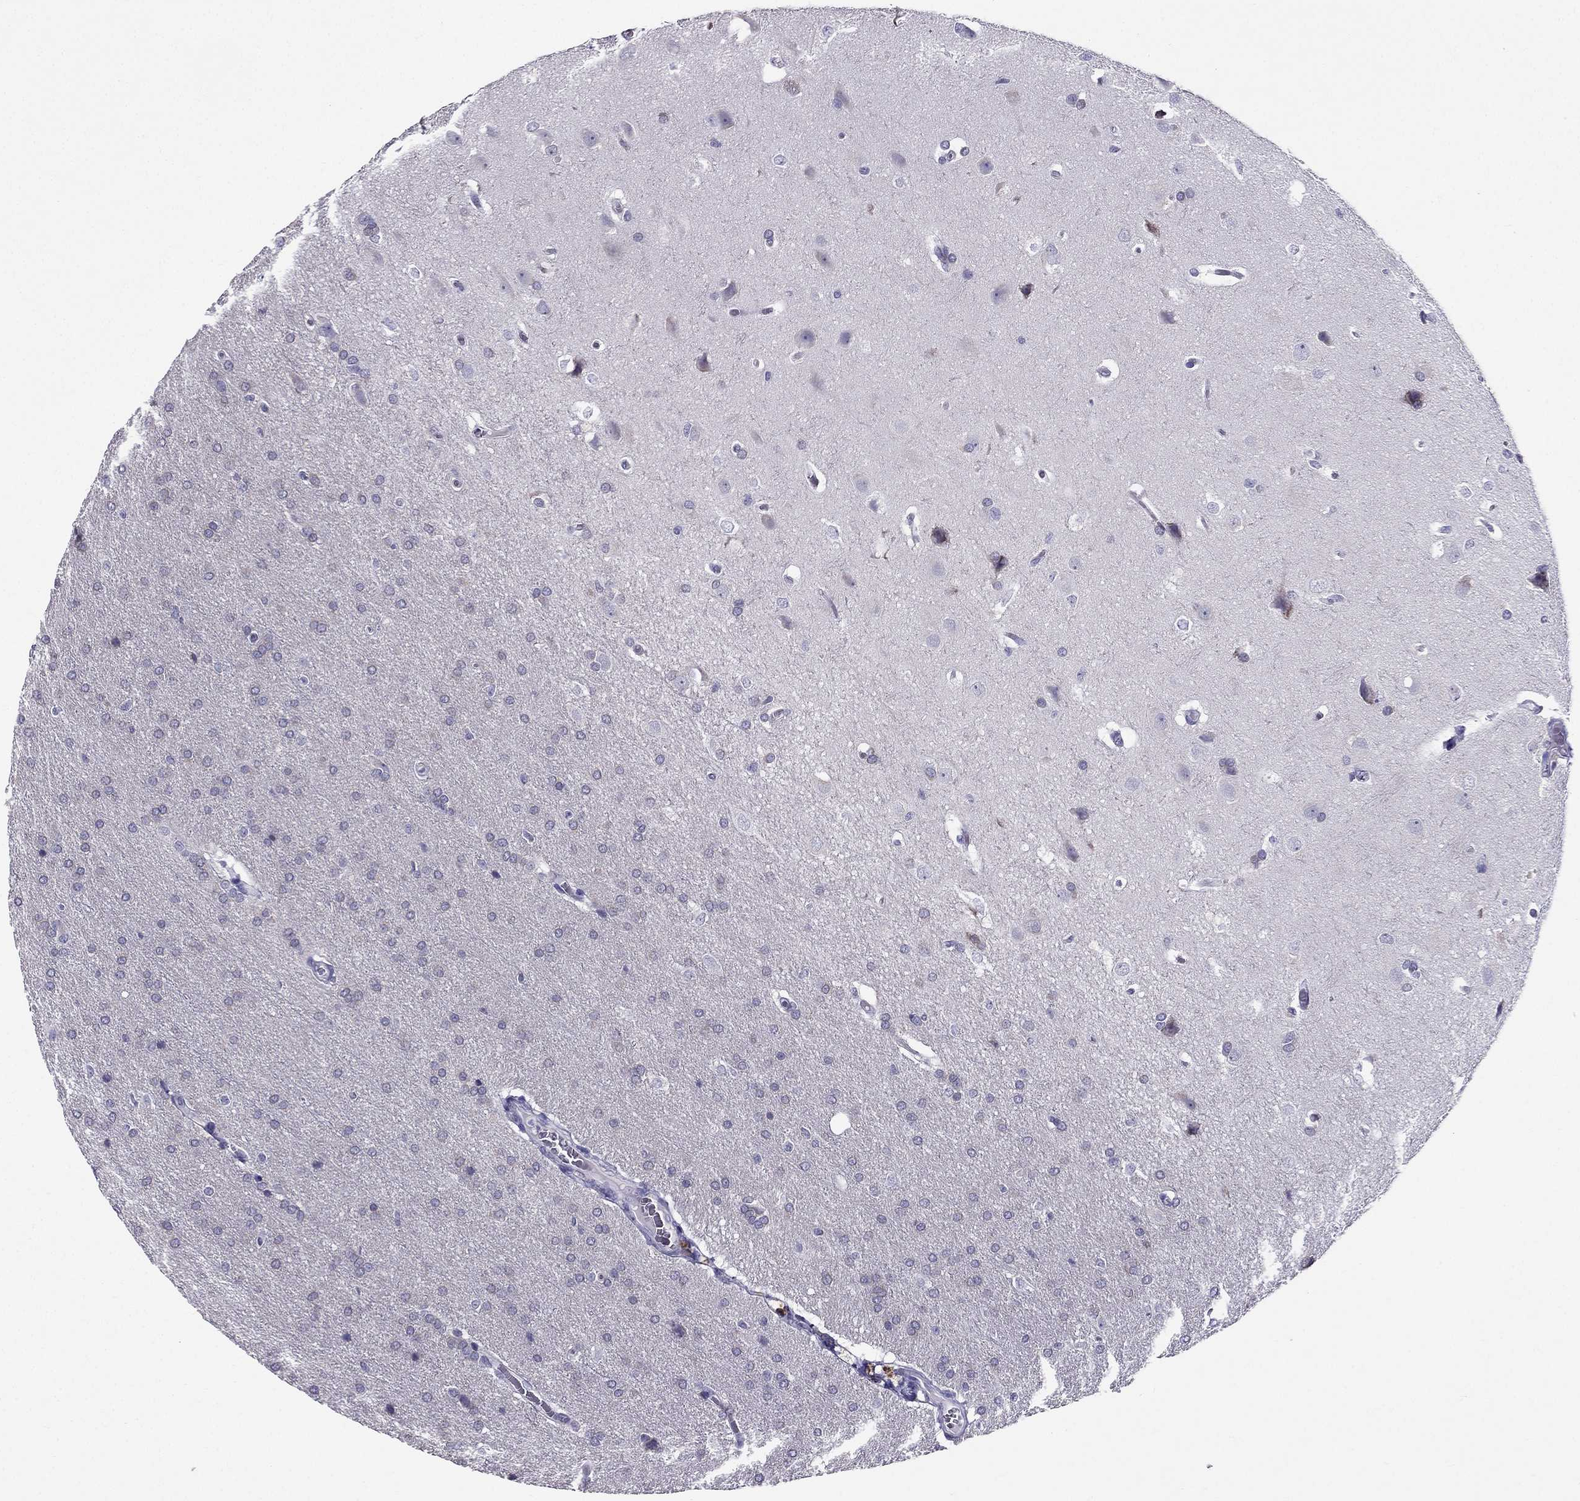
{"staining": {"intensity": "negative", "quantity": "none", "location": "none"}, "tissue": "glioma", "cell_type": "Tumor cells", "image_type": "cancer", "snomed": [{"axis": "morphology", "description": "Glioma, malignant, Low grade"}, {"axis": "topography", "description": "Brain"}], "caption": "Immunohistochemical staining of human malignant low-grade glioma shows no significant expression in tumor cells. The staining was performed using DAB (3,3'-diaminobenzidine) to visualize the protein expression in brown, while the nuclei were stained in blue with hematoxylin (Magnification: 20x).", "gene": "ZNF541", "patient": {"sex": "female", "age": 32}}